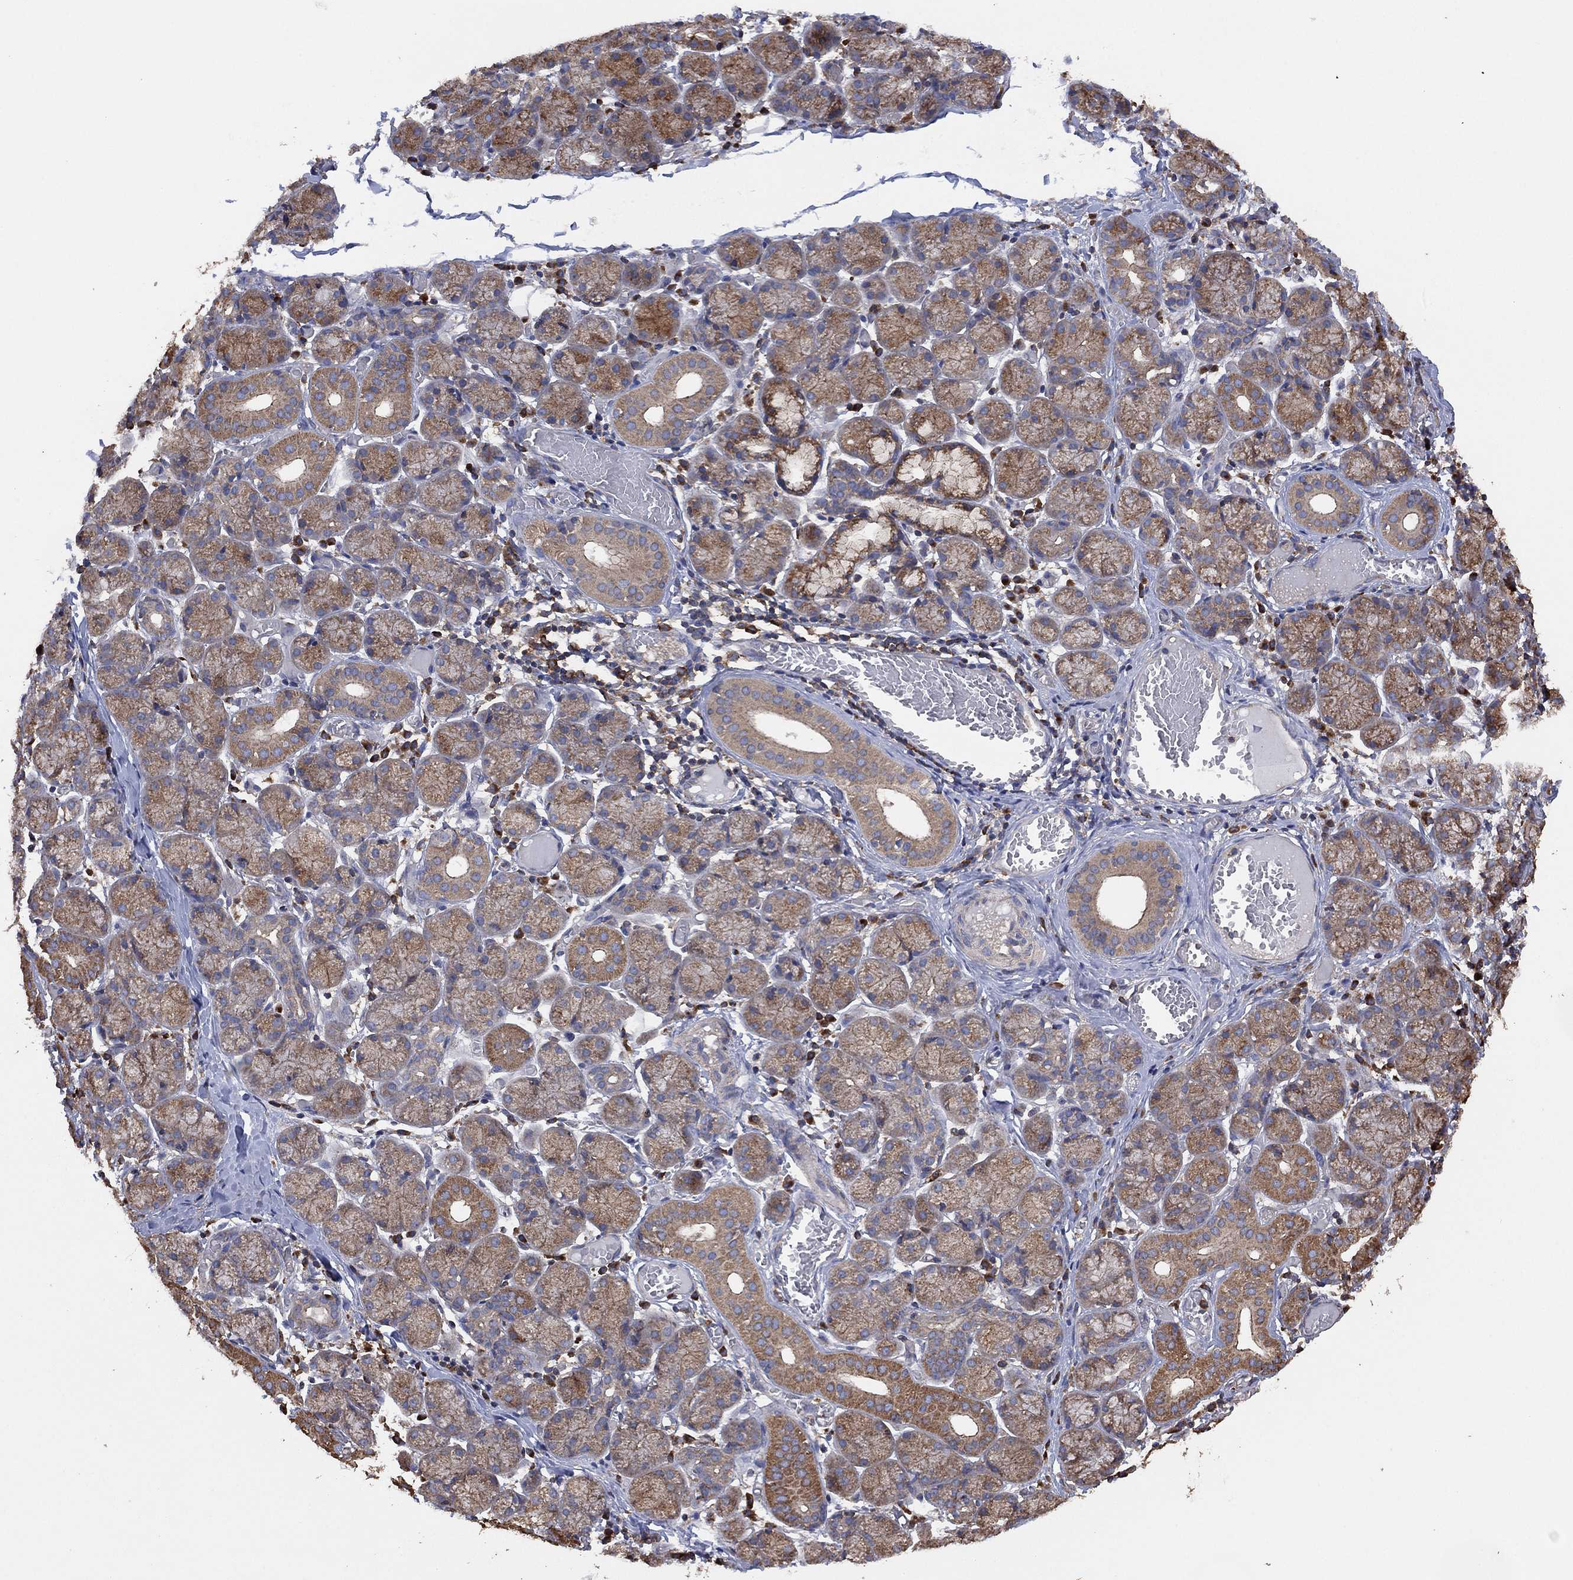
{"staining": {"intensity": "moderate", "quantity": ">75%", "location": "cytoplasmic/membranous"}, "tissue": "salivary gland", "cell_type": "Glandular cells", "image_type": "normal", "snomed": [{"axis": "morphology", "description": "Normal tissue, NOS"}, {"axis": "topography", "description": "Salivary gland"}, {"axis": "topography", "description": "Peripheral nerve tissue"}], "caption": "Normal salivary gland exhibits moderate cytoplasmic/membranous expression in about >75% of glandular cells.", "gene": "LIMD1", "patient": {"sex": "female", "age": 24}}